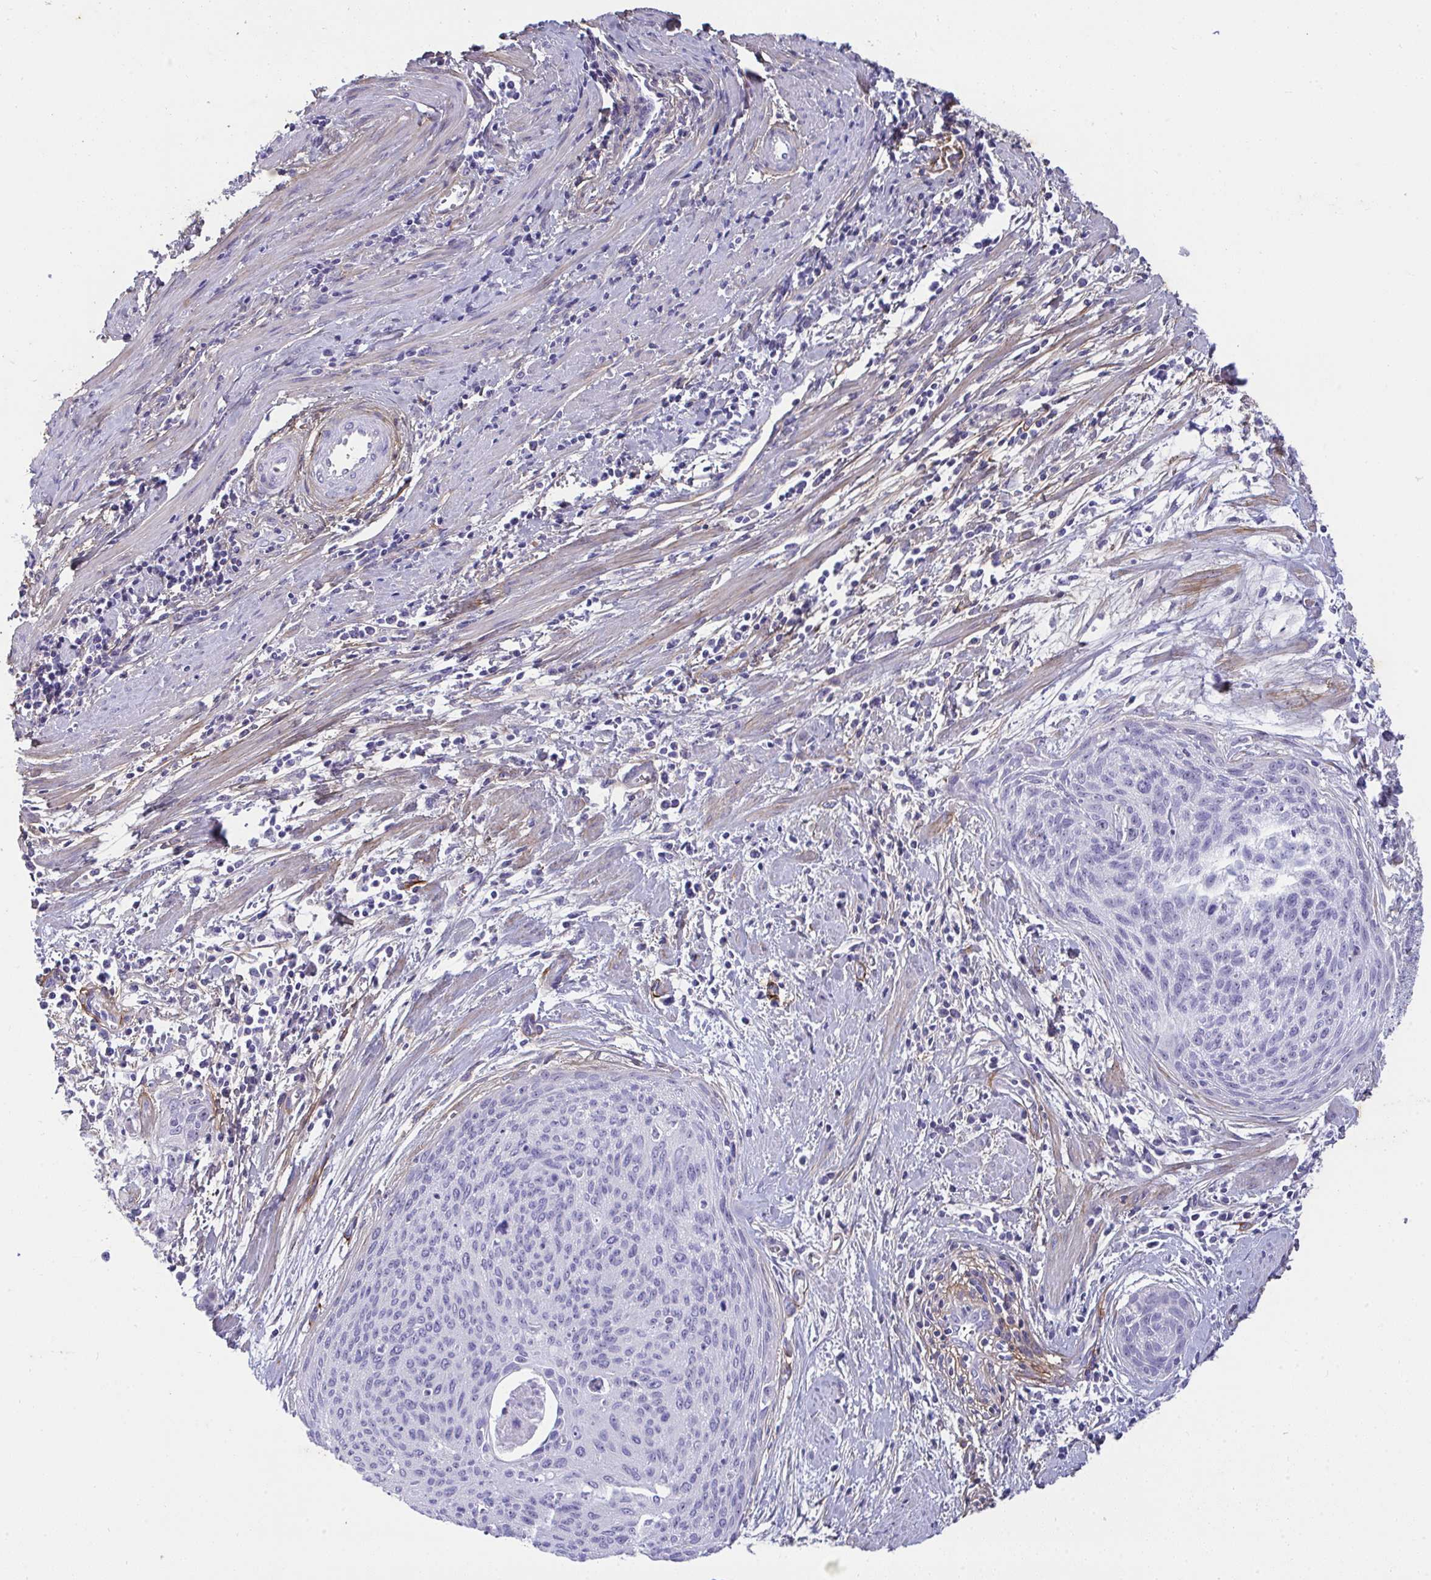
{"staining": {"intensity": "negative", "quantity": "none", "location": "none"}, "tissue": "cervical cancer", "cell_type": "Tumor cells", "image_type": "cancer", "snomed": [{"axis": "morphology", "description": "Squamous cell carcinoma, NOS"}, {"axis": "topography", "description": "Cervix"}], "caption": "DAB (3,3'-diaminobenzidine) immunohistochemical staining of human cervical cancer (squamous cell carcinoma) displays no significant expression in tumor cells. (IHC, brightfield microscopy, high magnification).", "gene": "LHFPL6", "patient": {"sex": "female", "age": 55}}